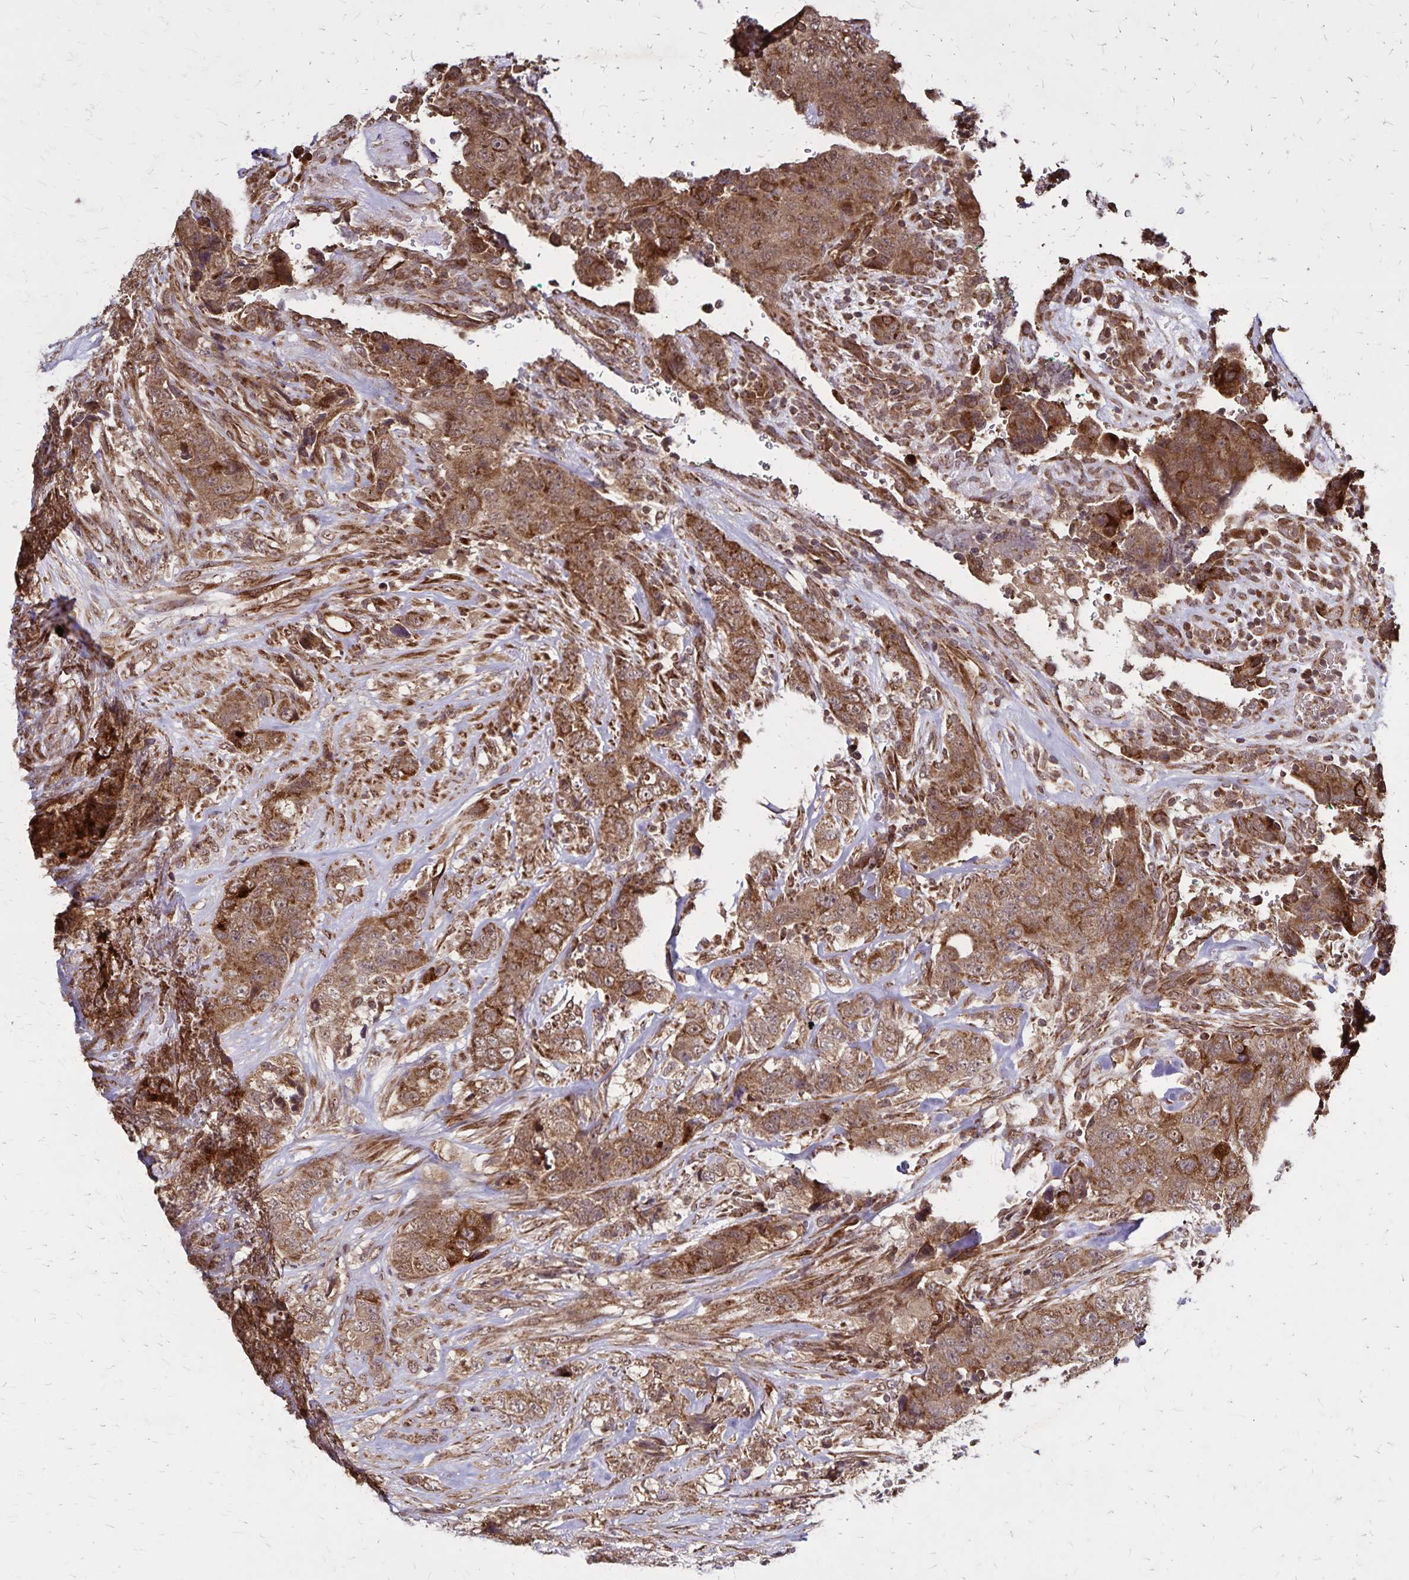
{"staining": {"intensity": "moderate", "quantity": ">75%", "location": "cytoplasmic/membranous"}, "tissue": "urothelial cancer", "cell_type": "Tumor cells", "image_type": "cancer", "snomed": [{"axis": "morphology", "description": "Urothelial carcinoma, High grade"}, {"axis": "topography", "description": "Urinary bladder"}], "caption": "A high-resolution histopathology image shows immunohistochemistry (IHC) staining of high-grade urothelial carcinoma, which exhibits moderate cytoplasmic/membranous expression in approximately >75% of tumor cells.", "gene": "NFS1", "patient": {"sex": "female", "age": 78}}